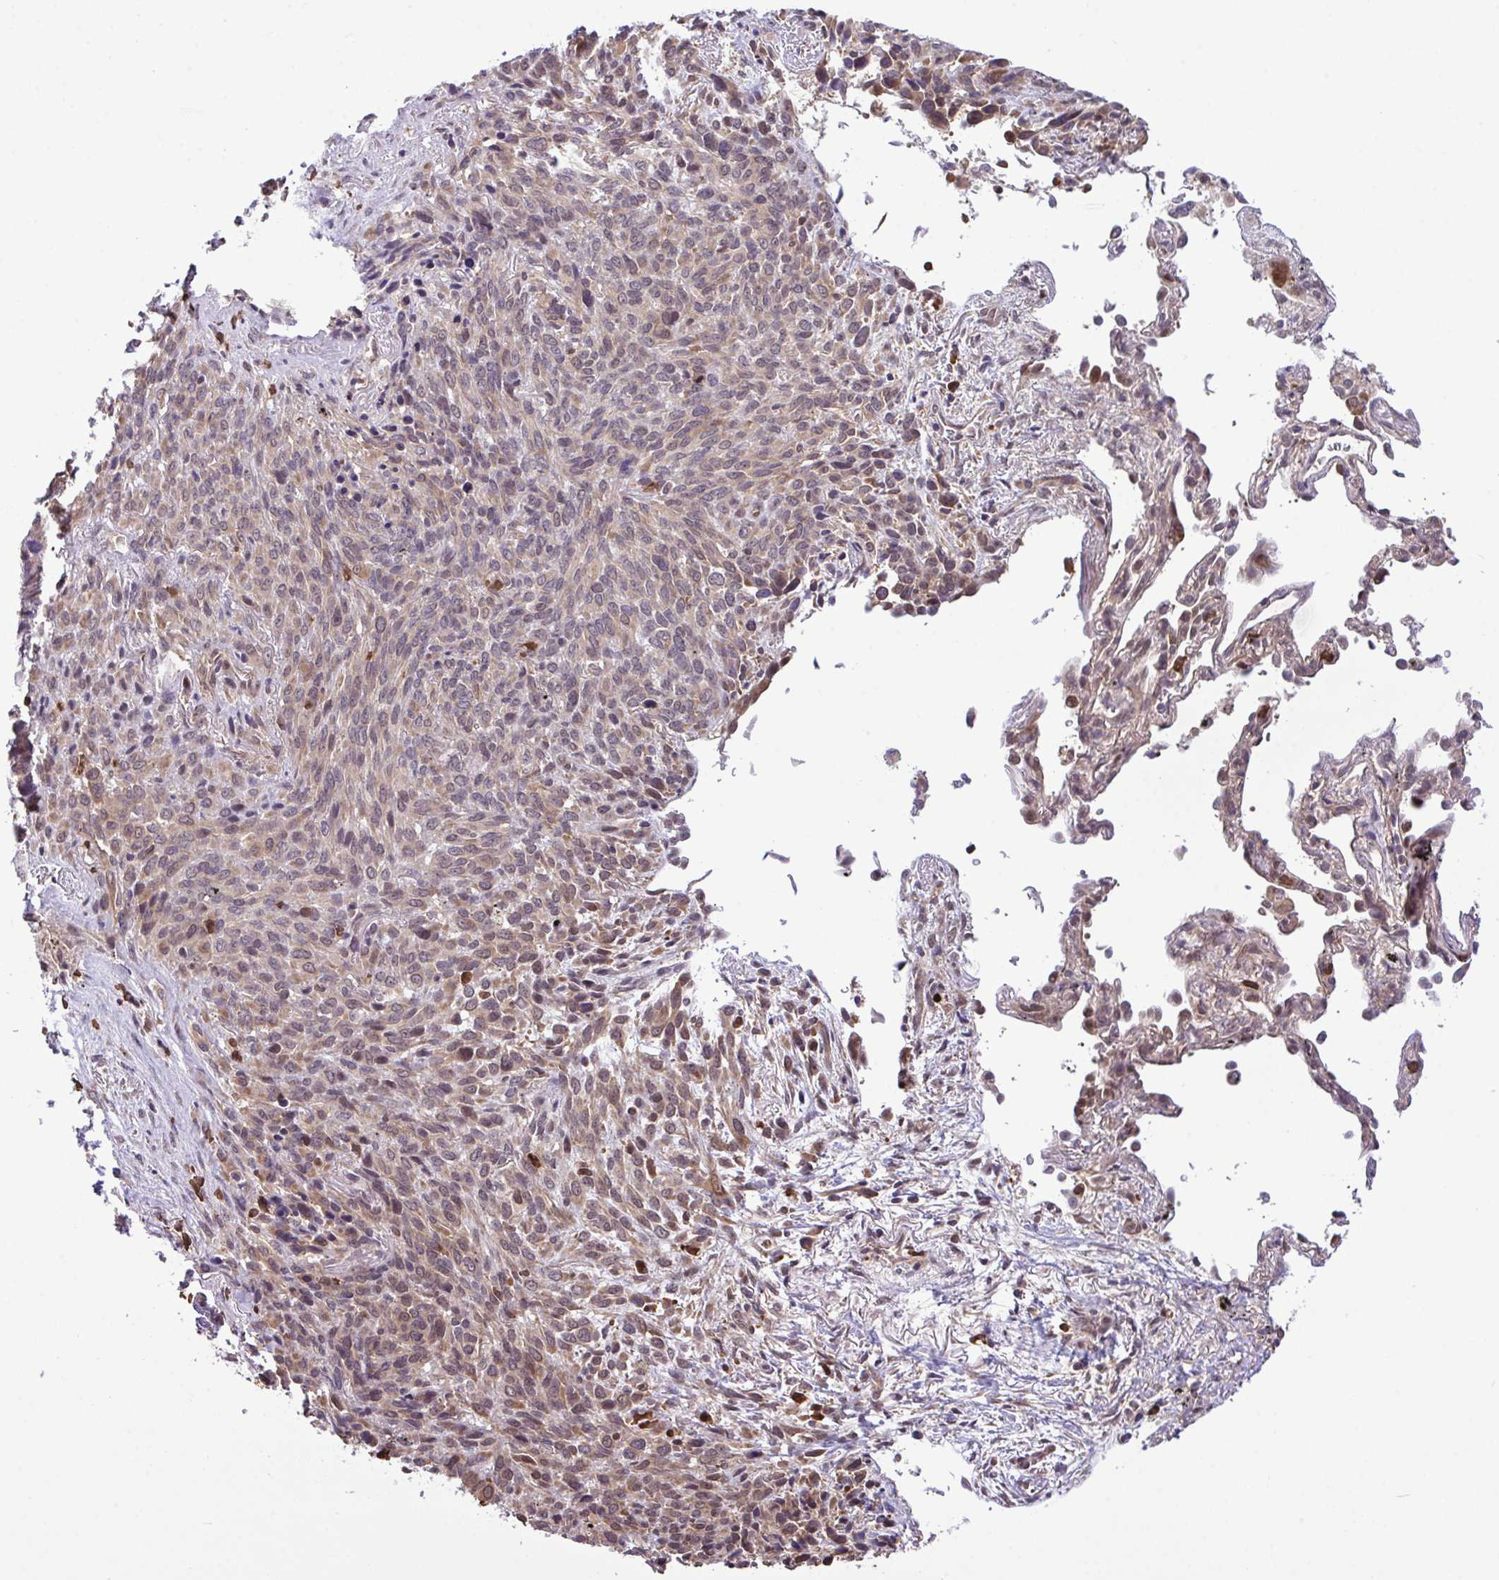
{"staining": {"intensity": "moderate", "quantity": "25%-75%", "location": "cytoplasmic/membranous"}, "tissue": "melanoma", "cell_type": "Tumor cells", "image_type": "cancer", "snomed": [{"axis": "morphology", "description": "Malignant melanoma, Metastatic site"}, {"axis": "topography", "description": "Lung"}], "caption": "Brown immunohistochemical staining in human malignant melanoma (metastatic site) shows moderate cytoplasmic/membranous positivity in approximately 25%-75% of tumor cells.", "gene": "CMPK1", "patient": {"sex": "male", "age": 48}}